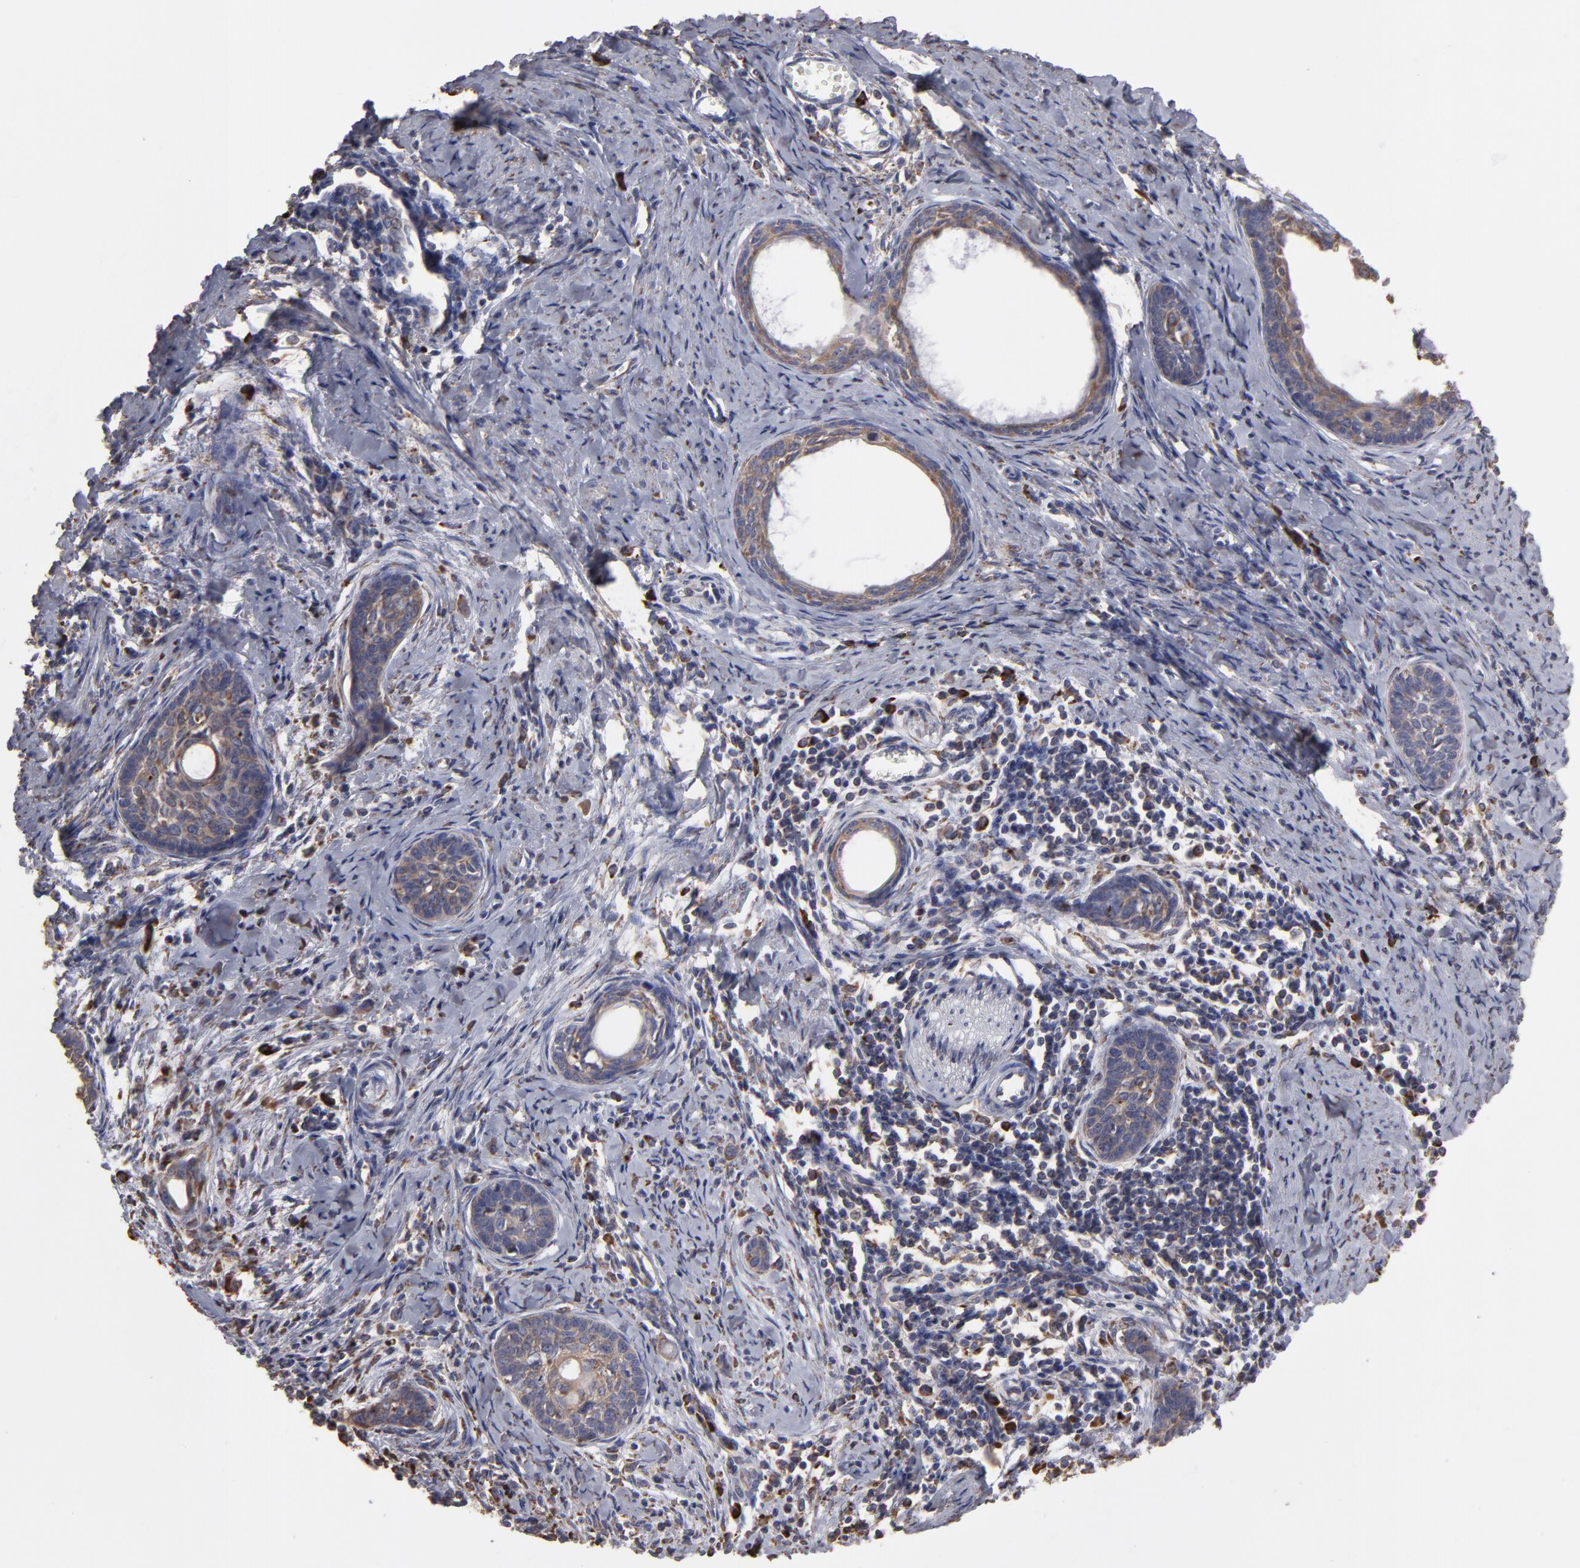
{"staining": {"intensity": "moderate", "quantity": ">75%", "location": "cytoplasmic/membranous"}, "tissue": "cervical cancer", "cell_type": "Tumor cells", "image_type": "cancer", "snomed": [{"axis": "morphology", "description": "Squamous cell carcinoma, NOS"}, {"axis": "topography", "description": "Cervix"}], "caption": "An image showing moderate cytoplasmic/membranous positivity in about >75% of tumor cells in cervical cancer, as visualized by brown immunohistochemical staining.", "gene": "SND1", "patient": {"sex": "female", "age": 33}}